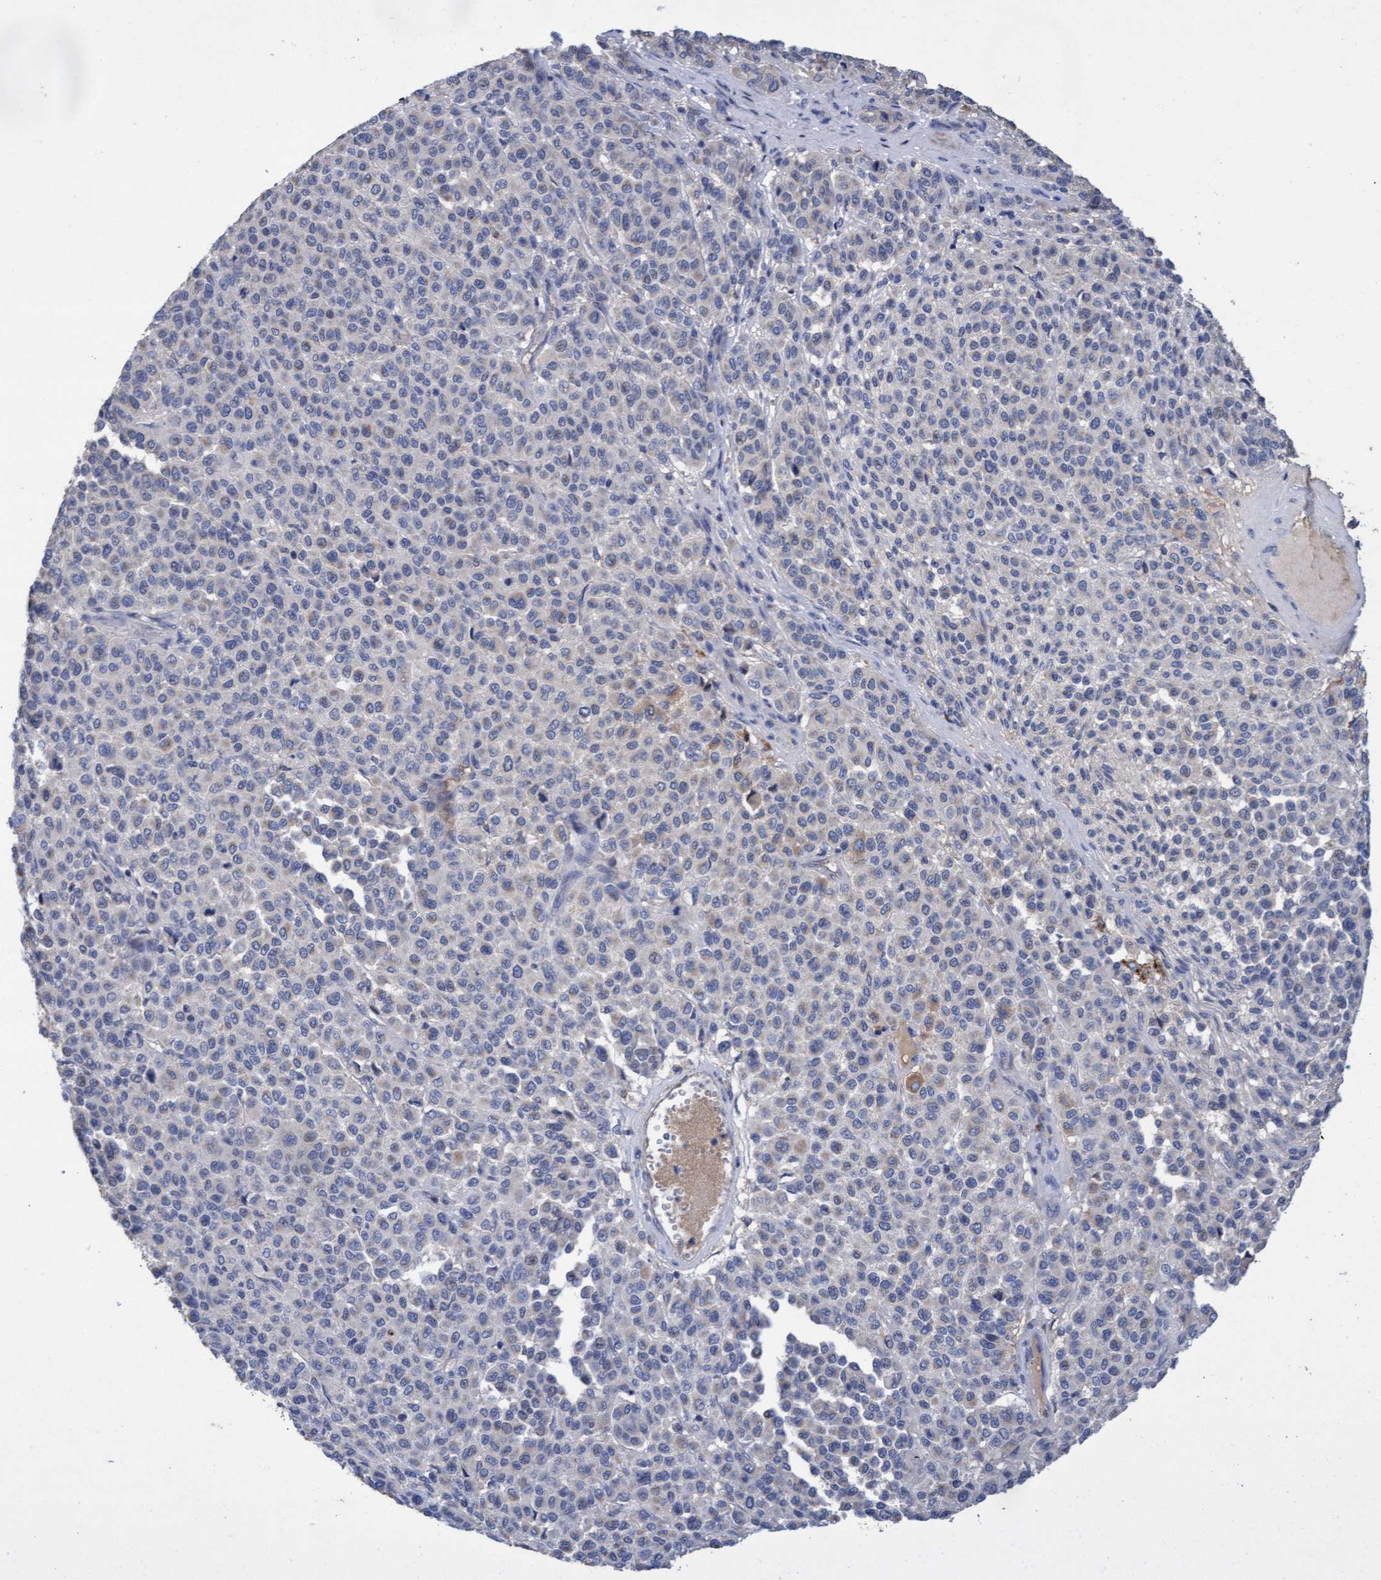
{"staining": {"intensity": "negative", "quantity": "none", "location": "none"}, "tissue": "melanoma", "cell_type": "Tumor cells", "image_type": "cancer", "snomed": [{"axis": "morphology", "description": "Malignant melanoma, Metastatic site"}, {"axis": "topography", "description": "Pancreas"}], "caption": "Tumor cells are negative for brown protein staining in malignant melanoma (metastatic site).", "gene": "GPR39", "patient": {"sex": "female", "age": 30}}